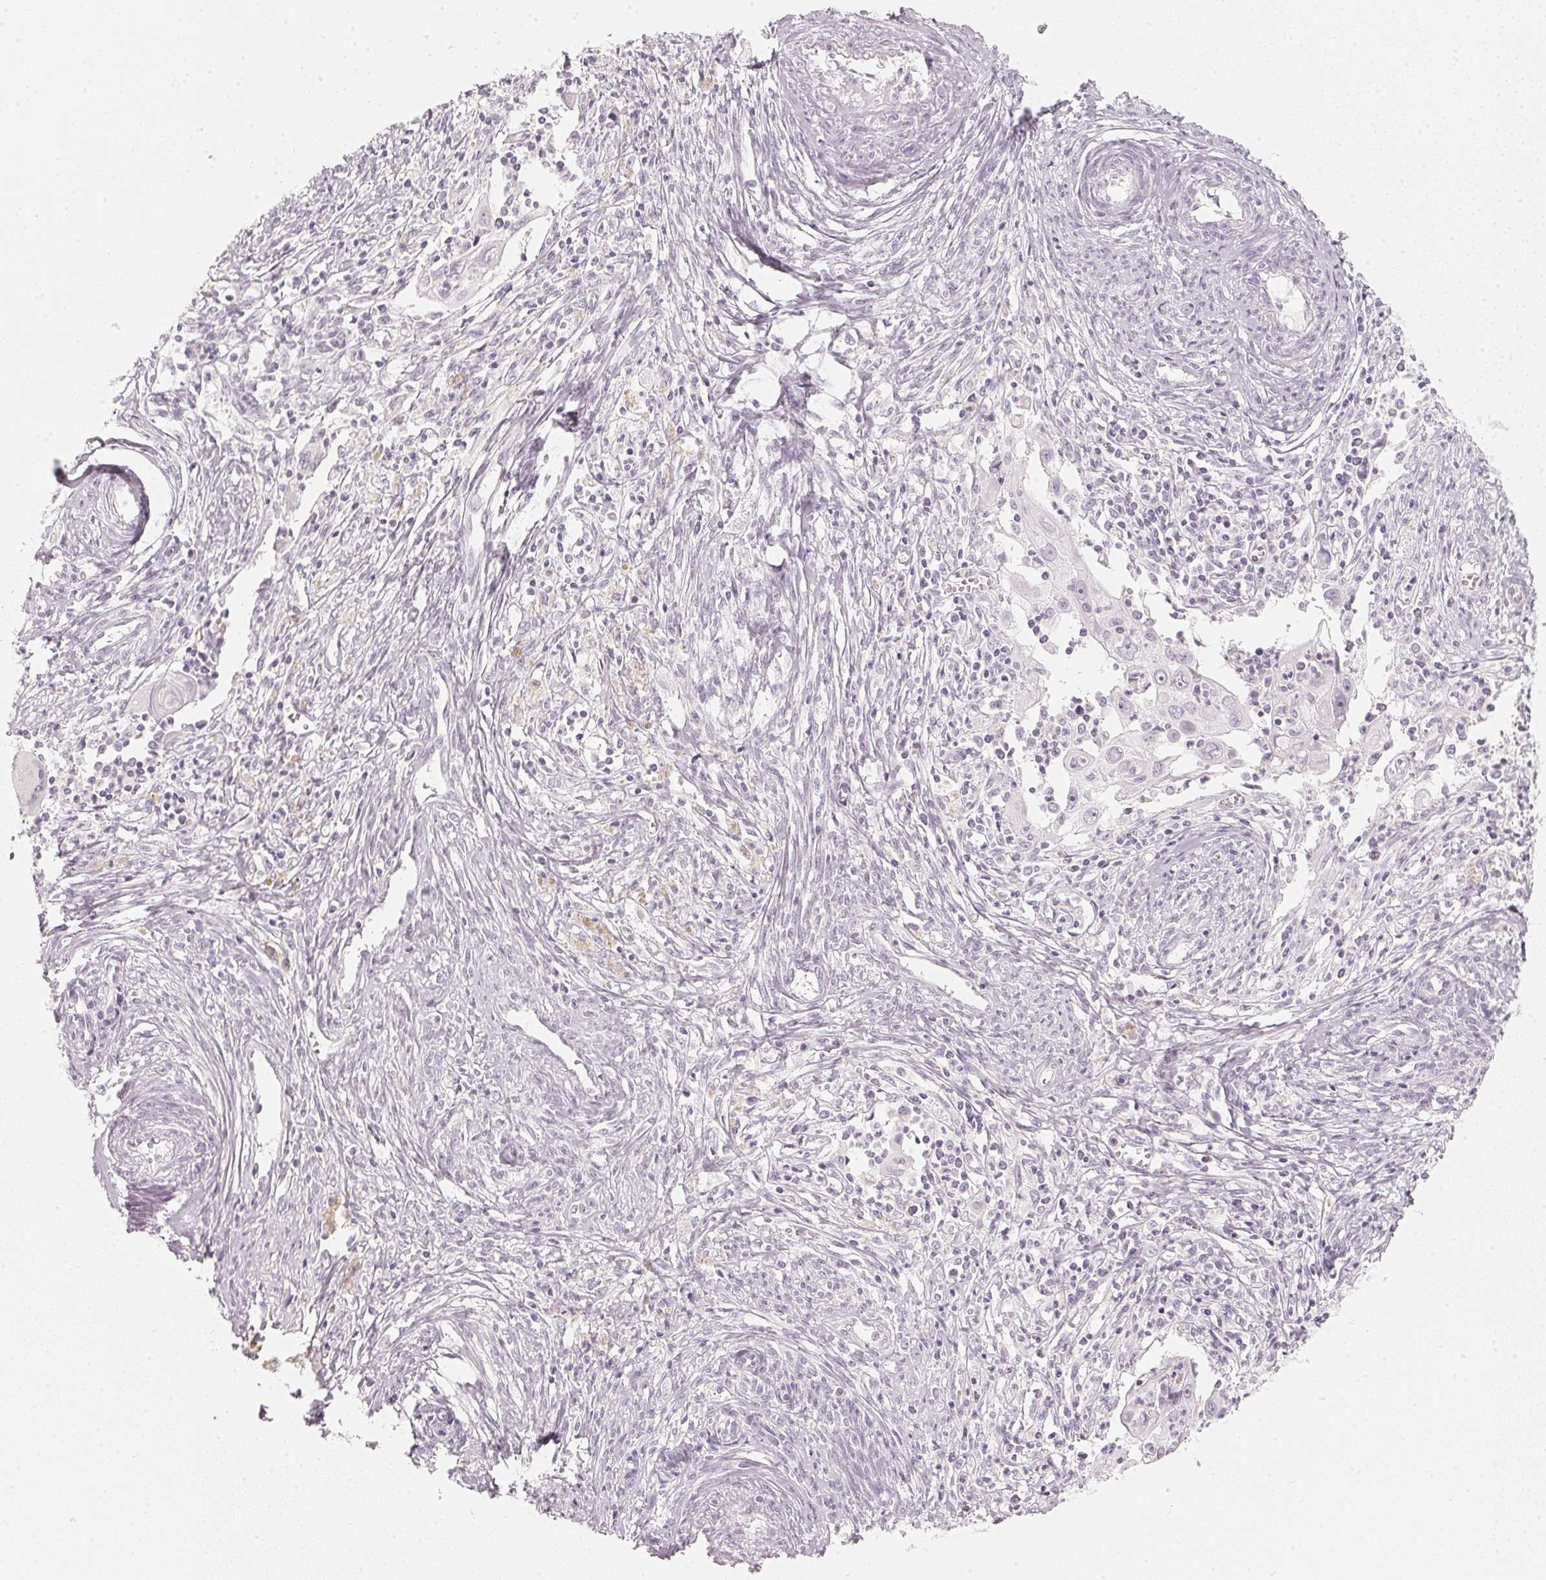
{"staining": {"intensity": "negative", "quantity": "none", "location": "none"}, "tissue": "cervical cancer", "cell_type": "Tumor cells", "image_type": "cancer", "snomed": [{"axis": "morphology", "description": "Squamous cell carcinoma, NOS"}, {"axis": "topography", "description": "Cervix"}], "caption": "A photomicrograph of squamous cell carcinoma (cervical) stained for a protein reveals no brown staining in tumor cells.", "gene": "SLC22A8", "patient": {"sex": "female", "age": 30}}